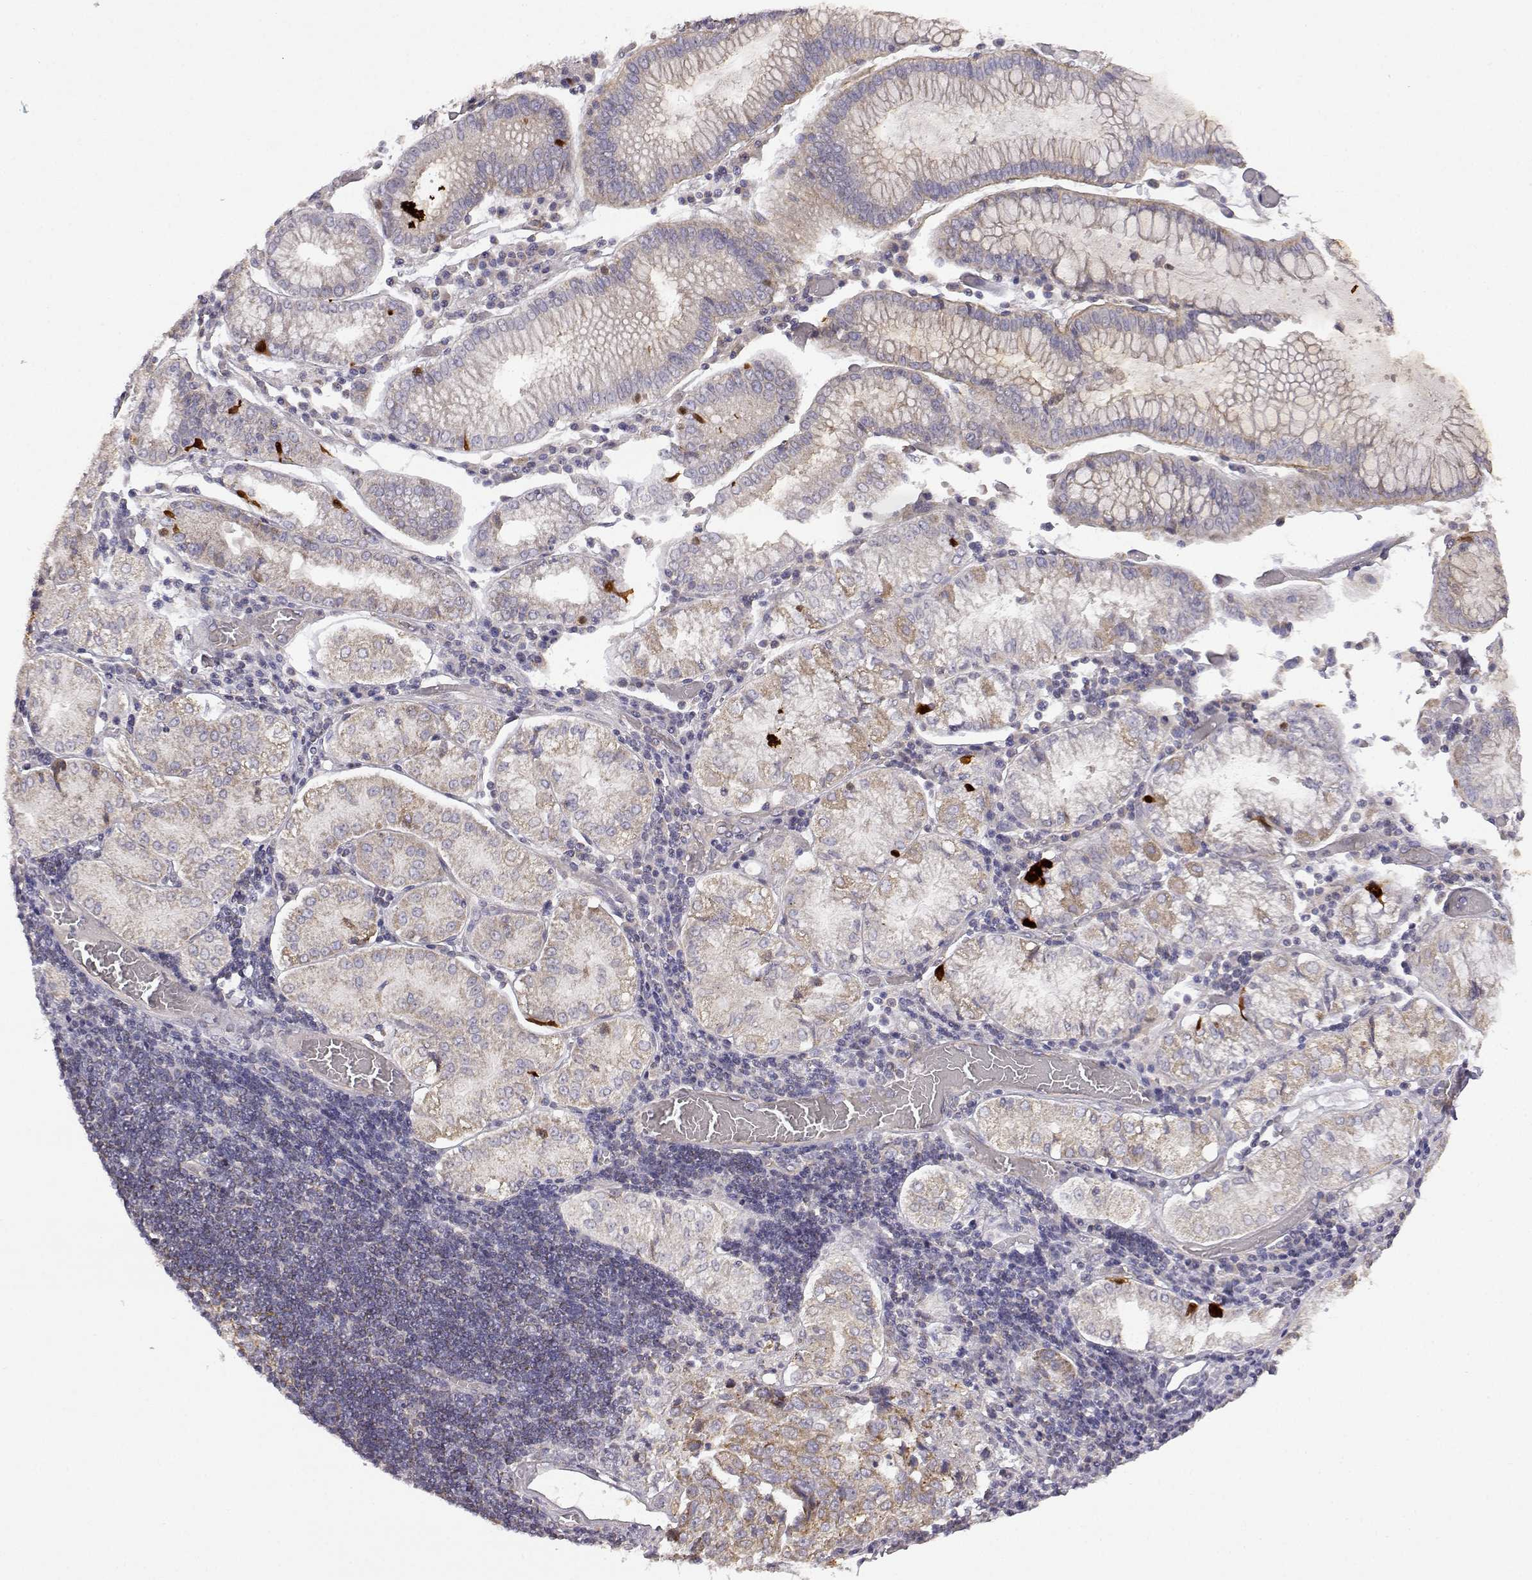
{"staining": {"intensity": "moderate", "quantity": "<25%", "location": "cytoplasmic/membranous"}, "tissue": "stomach cancer", "cell_type": "Tumor cells", "image_type": "cancer", "snomed": [{"axis": "morphology", "description": "Adenocarcinoma, NOS"}, {"axis": "topography", "description": "Stomach"}], "caption": "Stomach cancer (adenocarcinoma) stained with a brown dye exhibits moderate cytoplasmic/membranous positive staining in approximately <25% of tumor cells.", "gene": "DDC", "patient": {"sex": "male", "age": 93}}